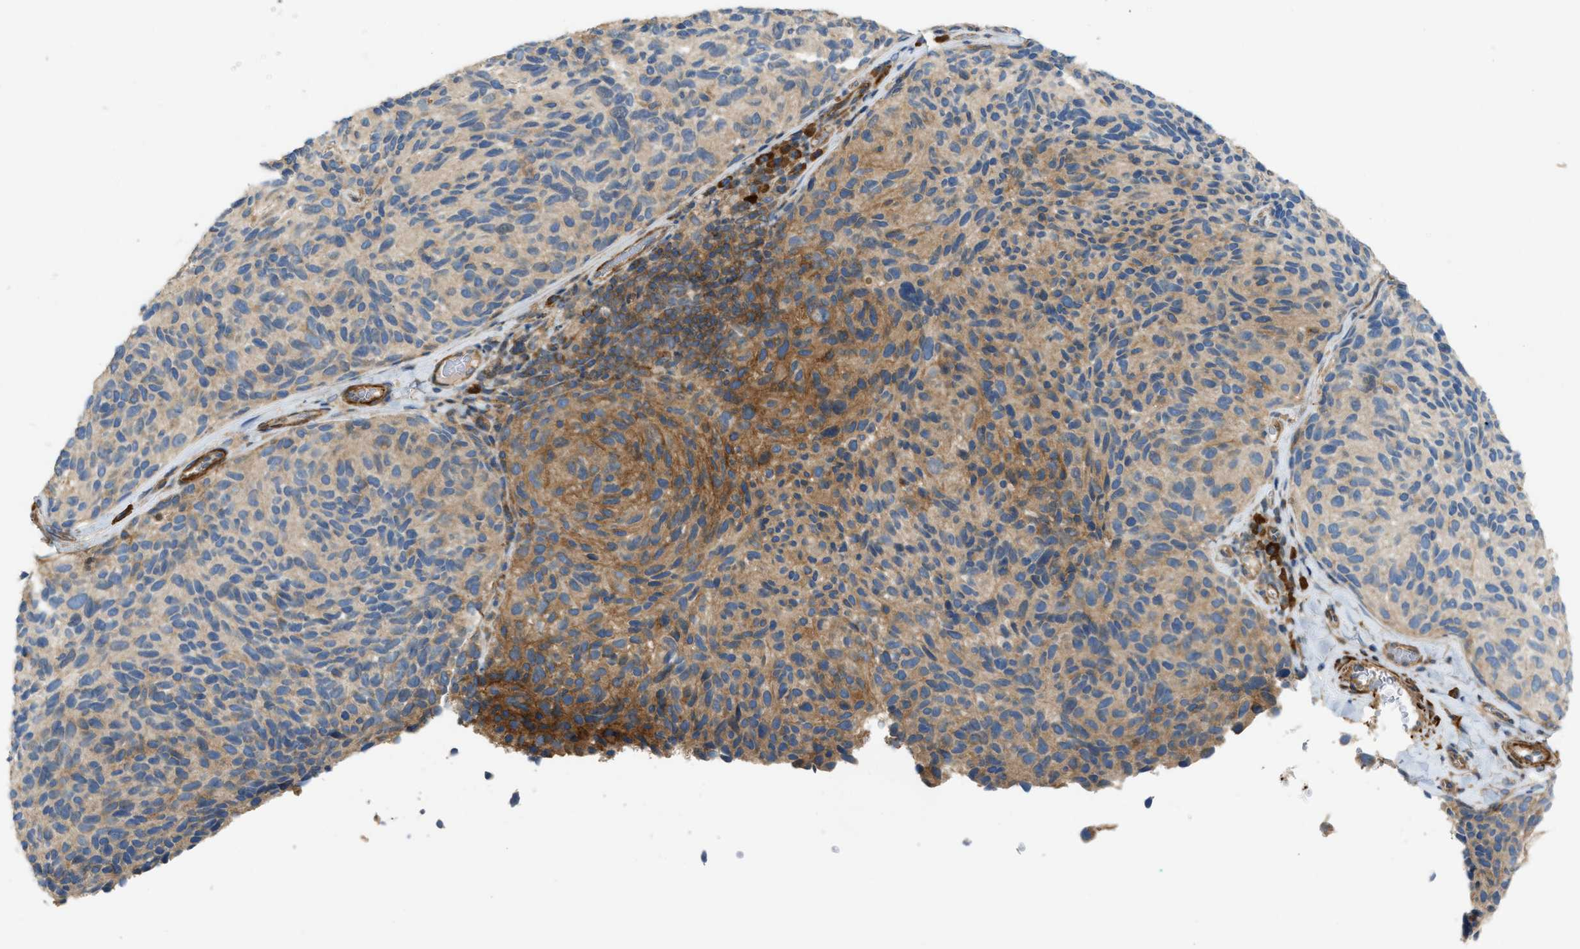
{"staining": {"intensity": "moderate", "quantity": "25%-75%", "location": "cytoplasmic/membranous"}, "tissue": "melanoma", "cell_type": "Tumor cells", "image_type": "cancer", "snomed": [{"axis": "morphology", "description": "Malignant melanoma, NOS"}, {"axis": "topography", "description": "Skin"}], "caption": "IHC of melanoma reveals medium levels of moderate cytoplasmic/membranous staining in approximately 25%-75% of tumor cells.", "gene": "BTN3A2", "patient": {"sex": "female", "age": 73}}